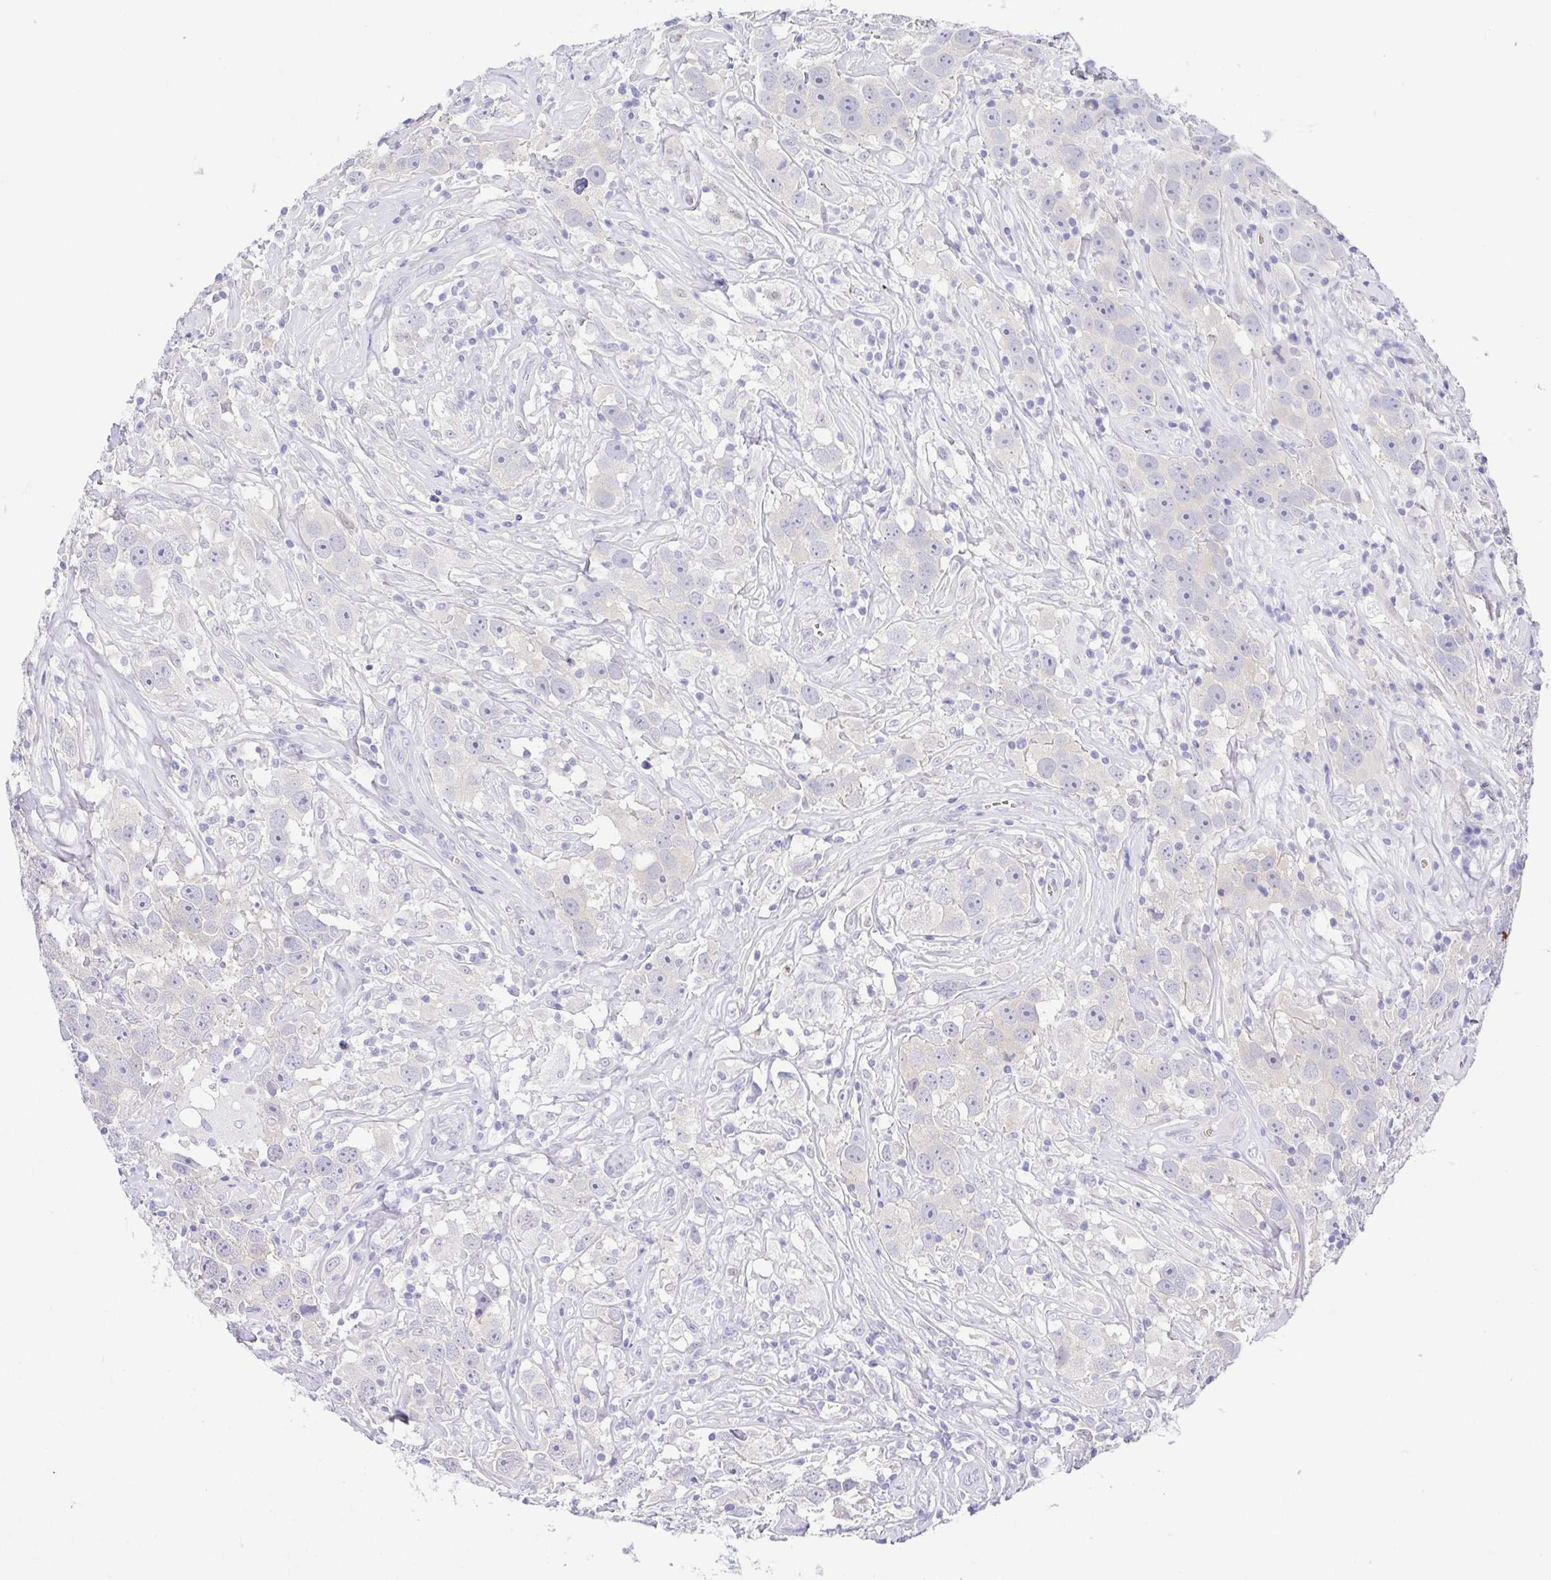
{"staining": {"intensity": "negative", "quantity": "none", "location": "none"}, "tissue": "testis cancer", "cell_type": "Tumor cells", "image_type": "cancer", "snomed": [{"axis": "morphology", "description": "Seminoma, NOS"}, {"axis": "topography", "description": "Testis"}], "caption": "Immunohistochemistry photomicrograph of neoplastic tissue: human testis seminoma stained with DAB (3,3'-diaminobenzidine) shows no significant protein positivity in tumor cells.", "gene": "EPB42", "patient": {"sex": "male", "age": 49}}